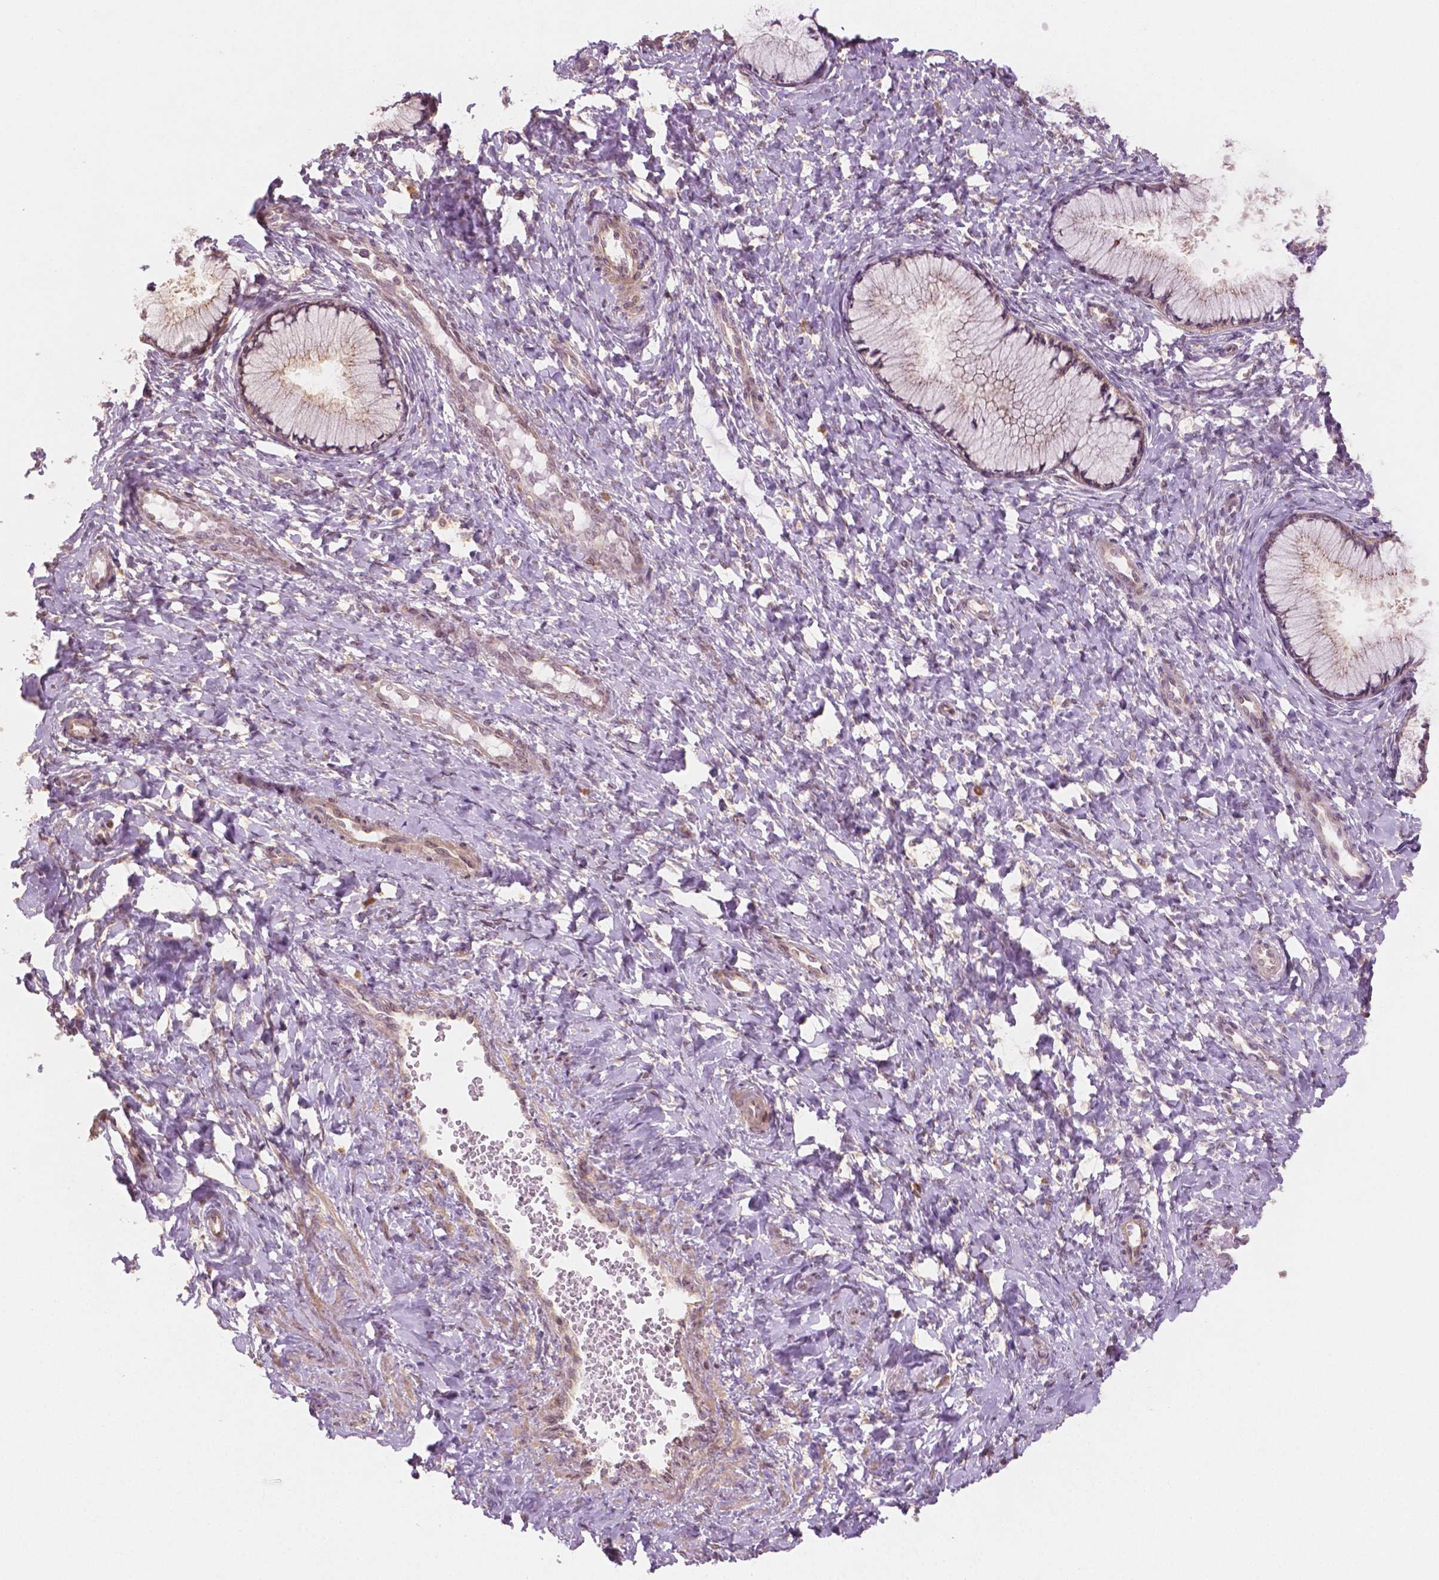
{"staining": {"intensity": "negative", "quantity": "none", "location": "none"}, "tissue": "cervix", "cell_type": "Glandular cells", "image_type": "normal", "snomed": [{"axis": "morphology", "description": "Normal tissue, NOS"}, {"axis": "topography", "description": "Cervix"}], "caption": "This is an immunohistochemistry (IHC) histopathology image of benign human cervix. There is no expression in glandular cells.", "gene": "CLBA1", "patient": {"sex": "female", "age": 37}}